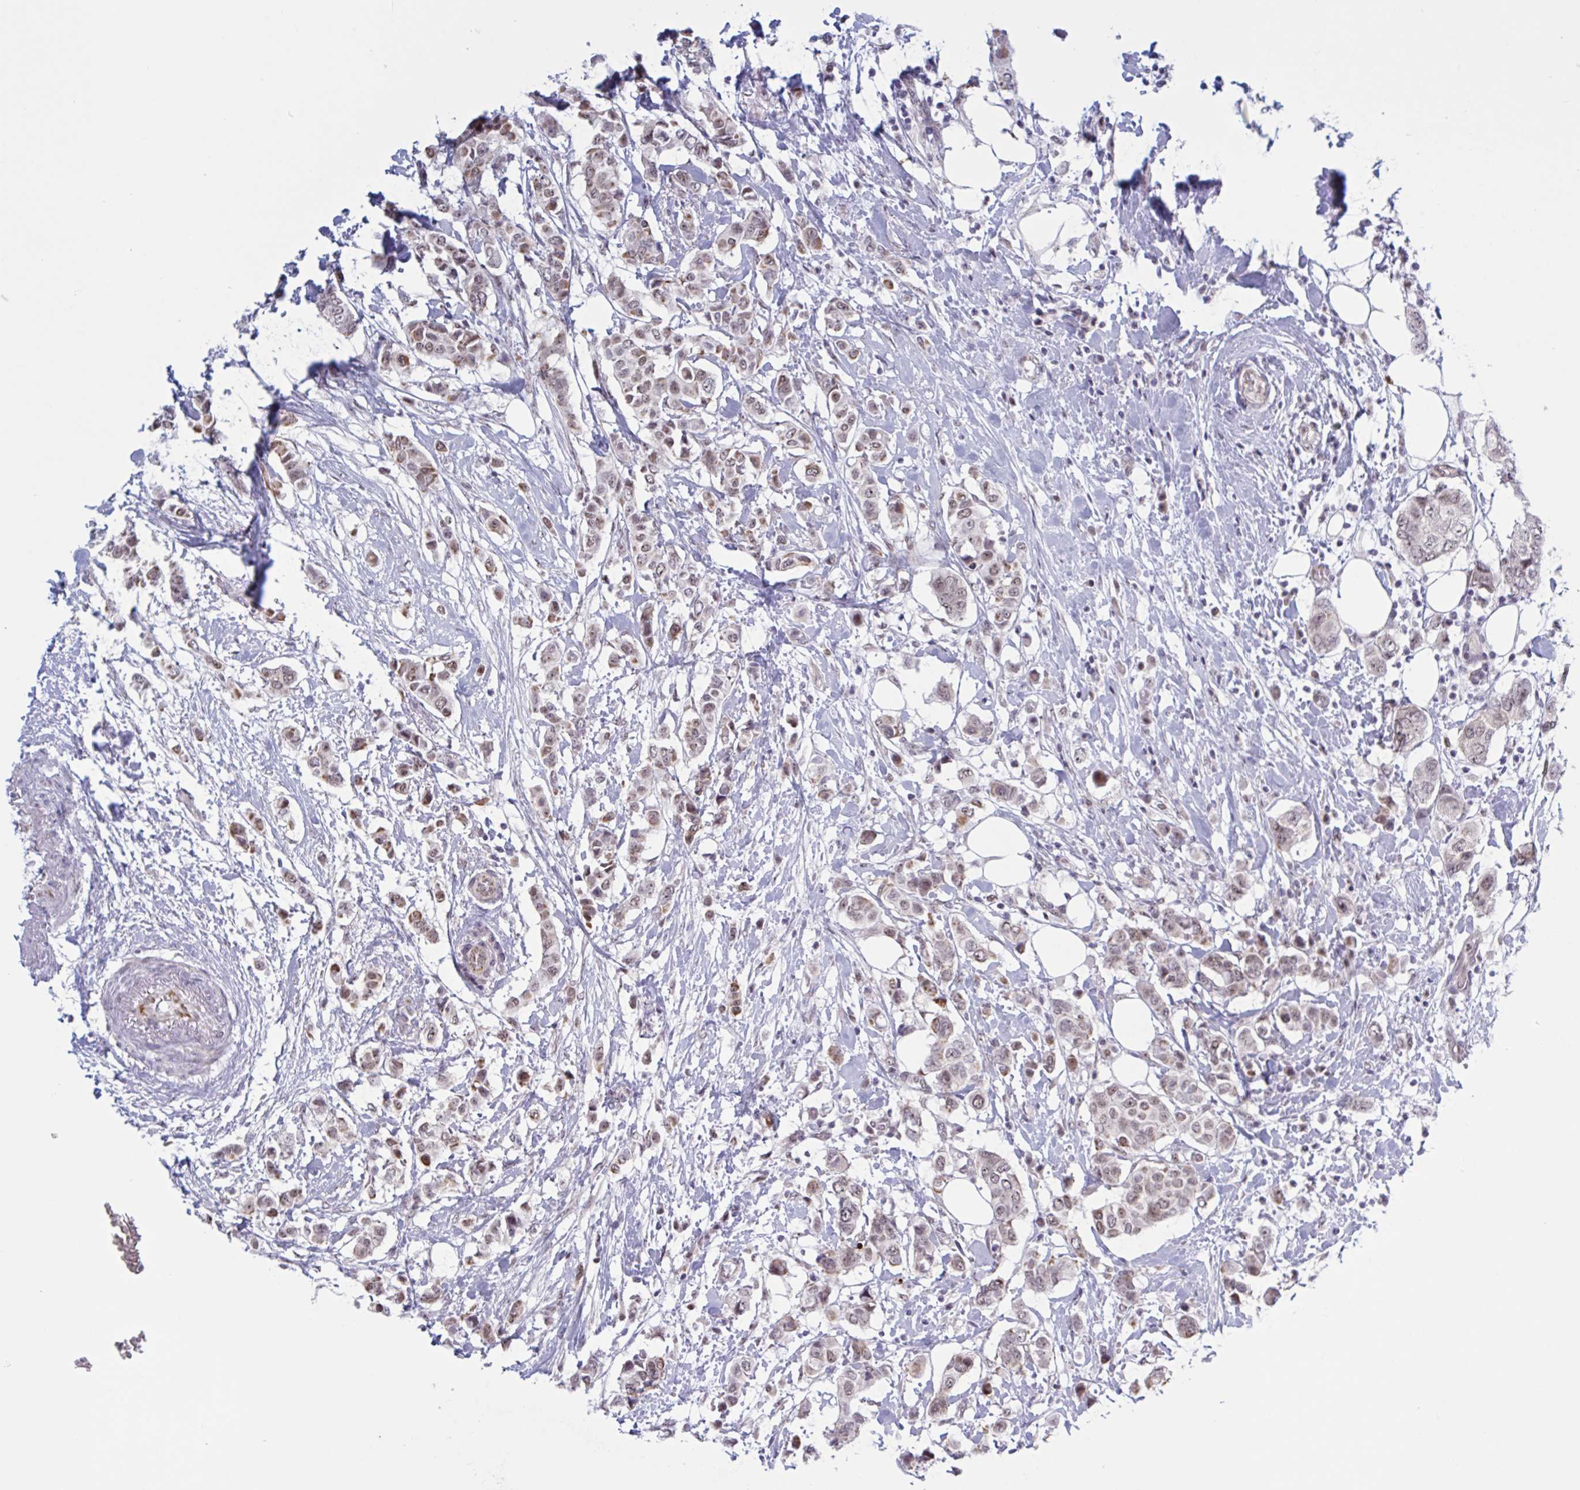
{"staining": {"intensity": "moderate", "quantity": "25%-75%", "location": "nuclear"}, "tissue": "breast cancer", "cell_type": "Tumor cells", "image_type": "cancer", "snomed": [{"axis": "morphology", "description": "Lobular carcinoma"}, {"axis": "topography", "description": "Breast"}], "caption": "High-power microscopy captured an immunohistochemistry (IHC) histopathology image of lobular carcinoma (breast), revealing moderate nuclear expression in approximately 25%-75% of tumor cells.", "gene": "PRMT6", "patient": {"sex": "female", "age": 51}}